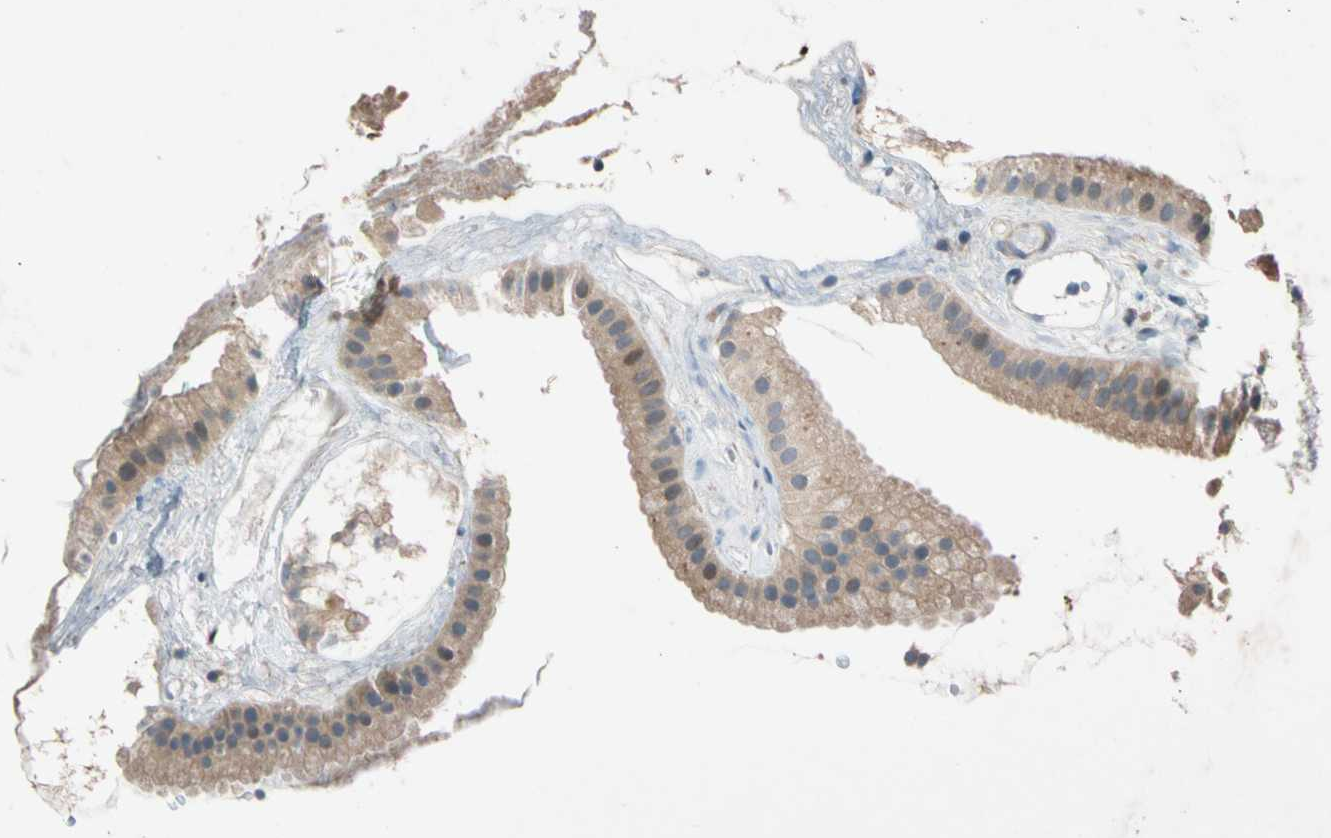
{"staining": {"intensity": "moderate", "quantity": ">75%", "location": "cytoplasmic/membranous"}, "tissue": "gallbladder", "cell_type": "Glandular cells", "image_type": "normal", "snomed": [{"axis": "morphology", "description": "Normal tissue, NOS"}, {"axis": "topography", "description": "Gallbladder"}], "caption": "Protein expression analysis of benign gallbladder displays moderate cytoplasmic/membranous expression in about >75% of glandular cells. The protein of interest is shown in brown color, while the nuclei are stained blue.", "gene": "CNST", "patient": {"sex": "female", "age": 64}}